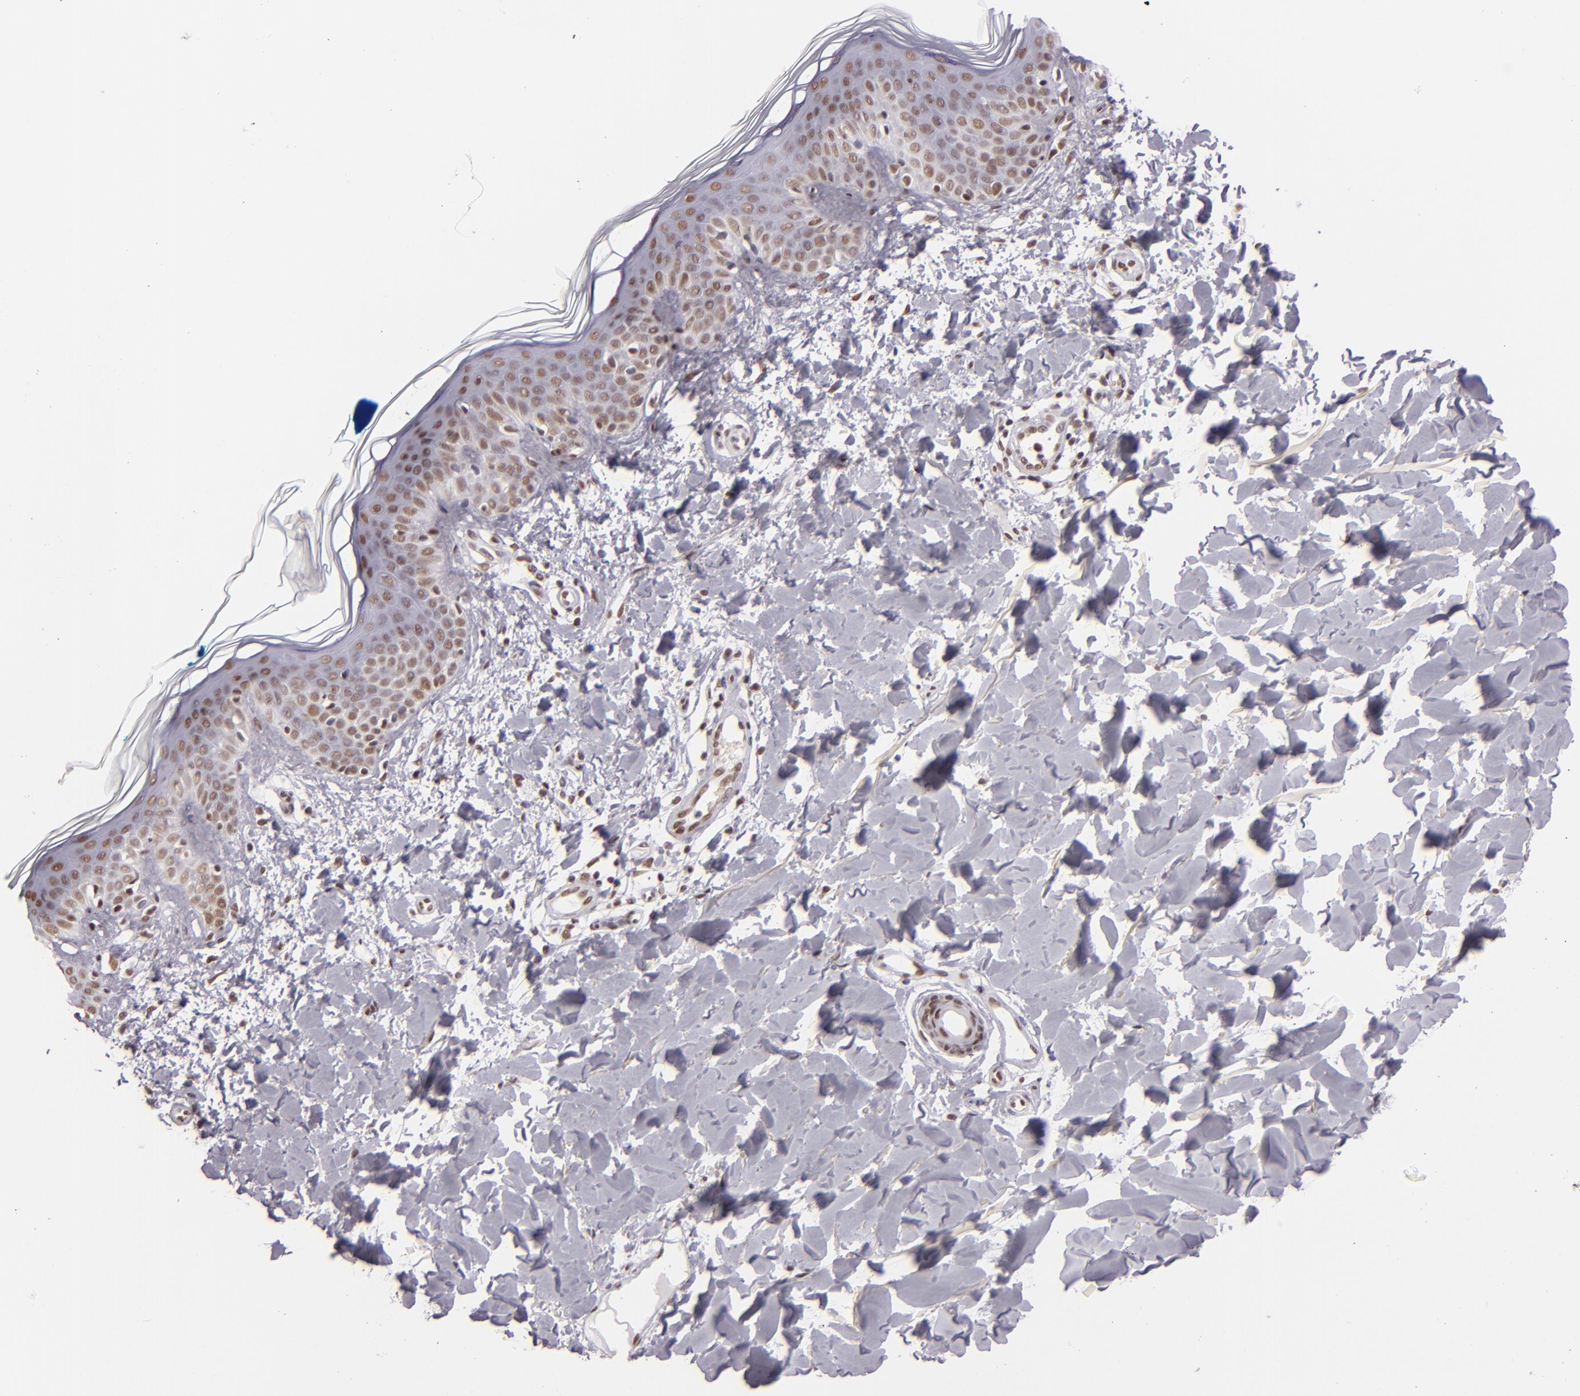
{"staining": {"intensity": "negative", "quantity": "none", "location": "none"}, "tissue": "skin", "cell_type": "Fibroblasts", "image_type": "normal", "snomed": [{"axis": "morphology", "description": "Normal tissue, NOS"}, {"axis": "topography", "description": "Skin"}], "caption": "Immunohistochemical staining of benign skin shows no significant positivity in fibroblasts.", "gene": "BRD8", "patient": {"sex": "male", "age": 32}}